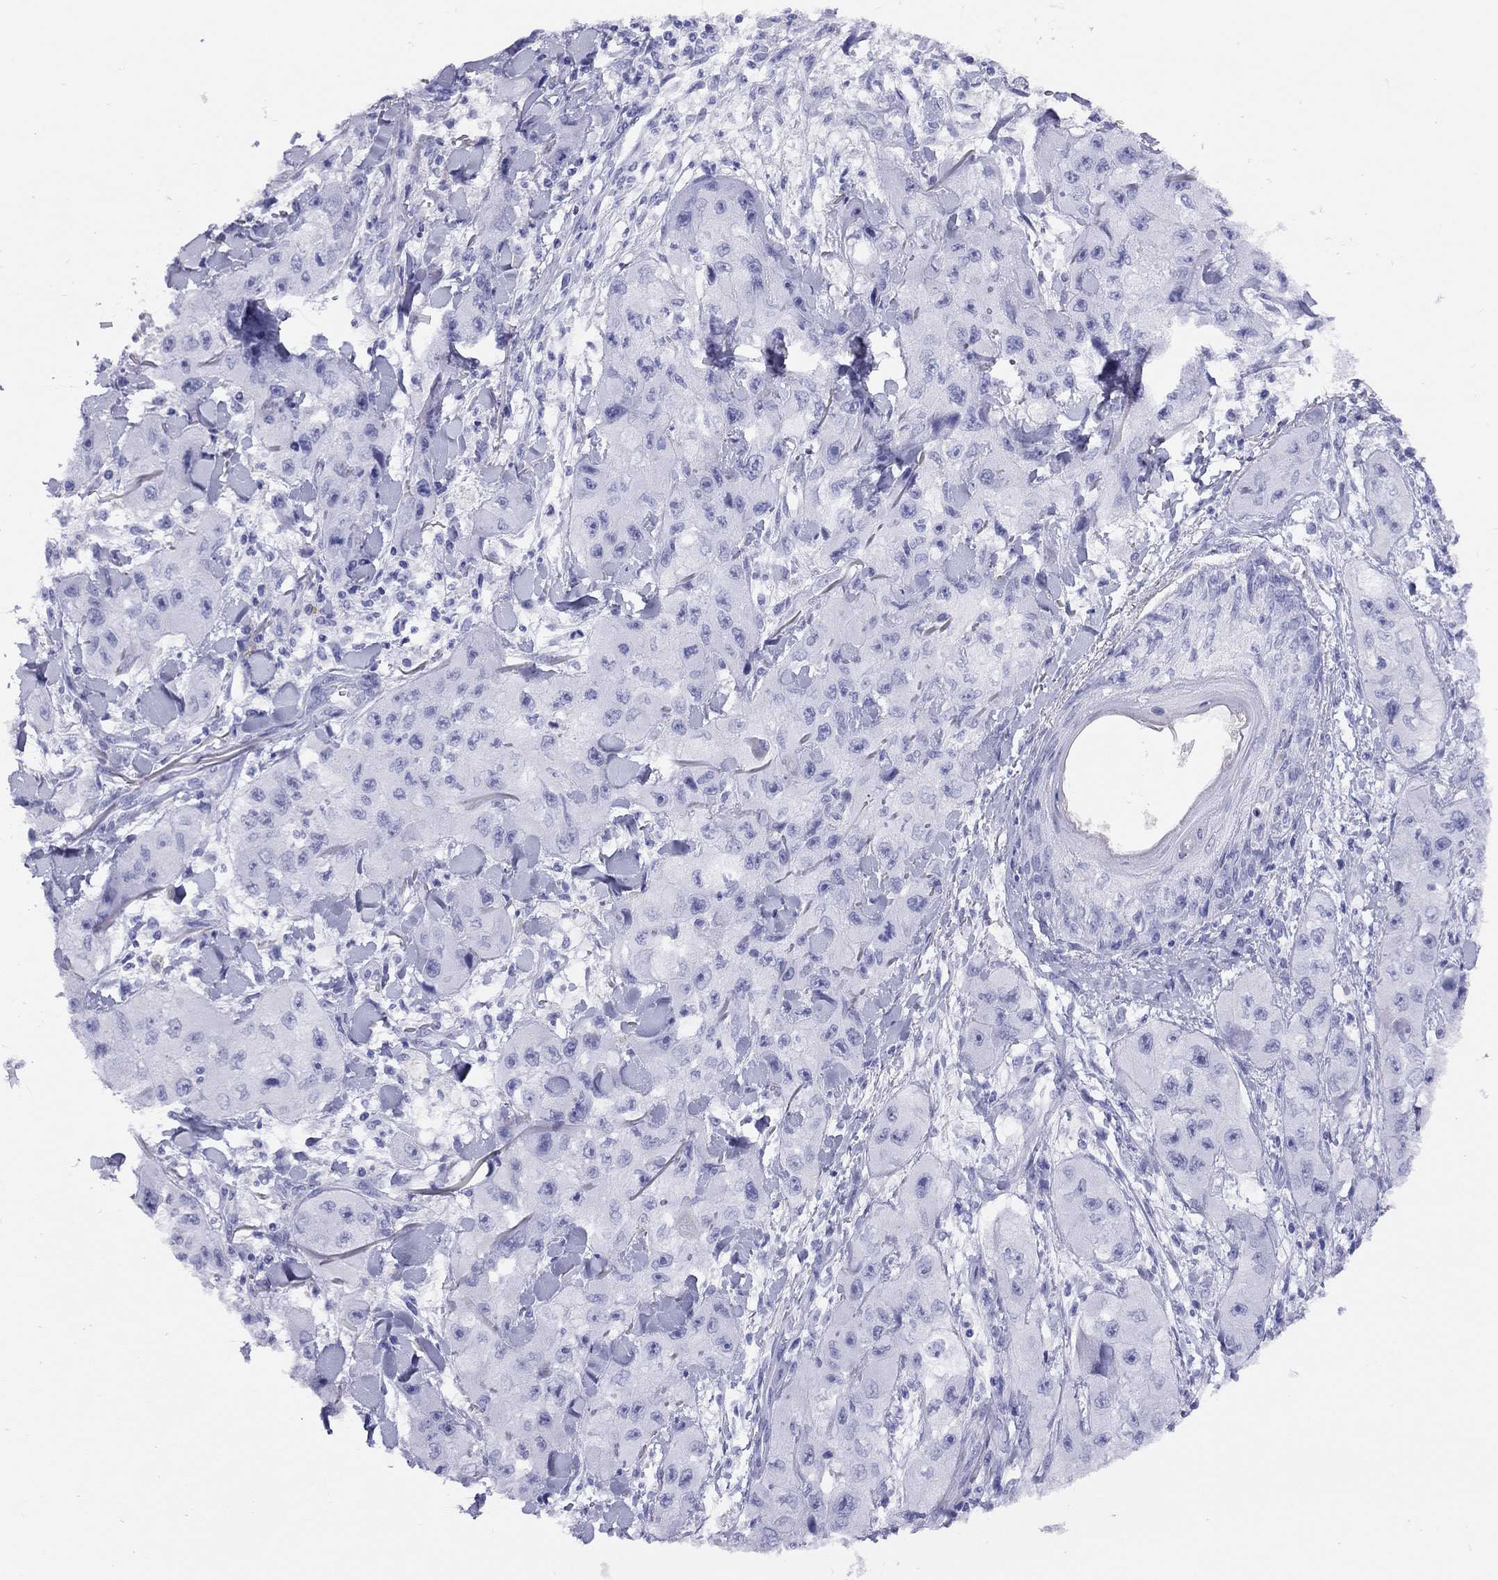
{"staining": {"intensity": "negative", "quantity": "none", "location": "none"}, "tissue": "skin cancer", "cell_type": "Tumor cells", "image_type": "cancer", "snomed": [{"axis": "morphology", "description": "Squamous cell carcinoma, NOS"}, {"axis": "topography", "description": "Skin"}, {"axis": "topography", "description": "Subcutis"}], "caption": "IHC micrograph of squamous cell carcinoma (skin) stained for a protein (brown), which reveals no expression in tumor cells.", "gene": "LRIT2", "patient": {"sex": "male", "age": 73}}